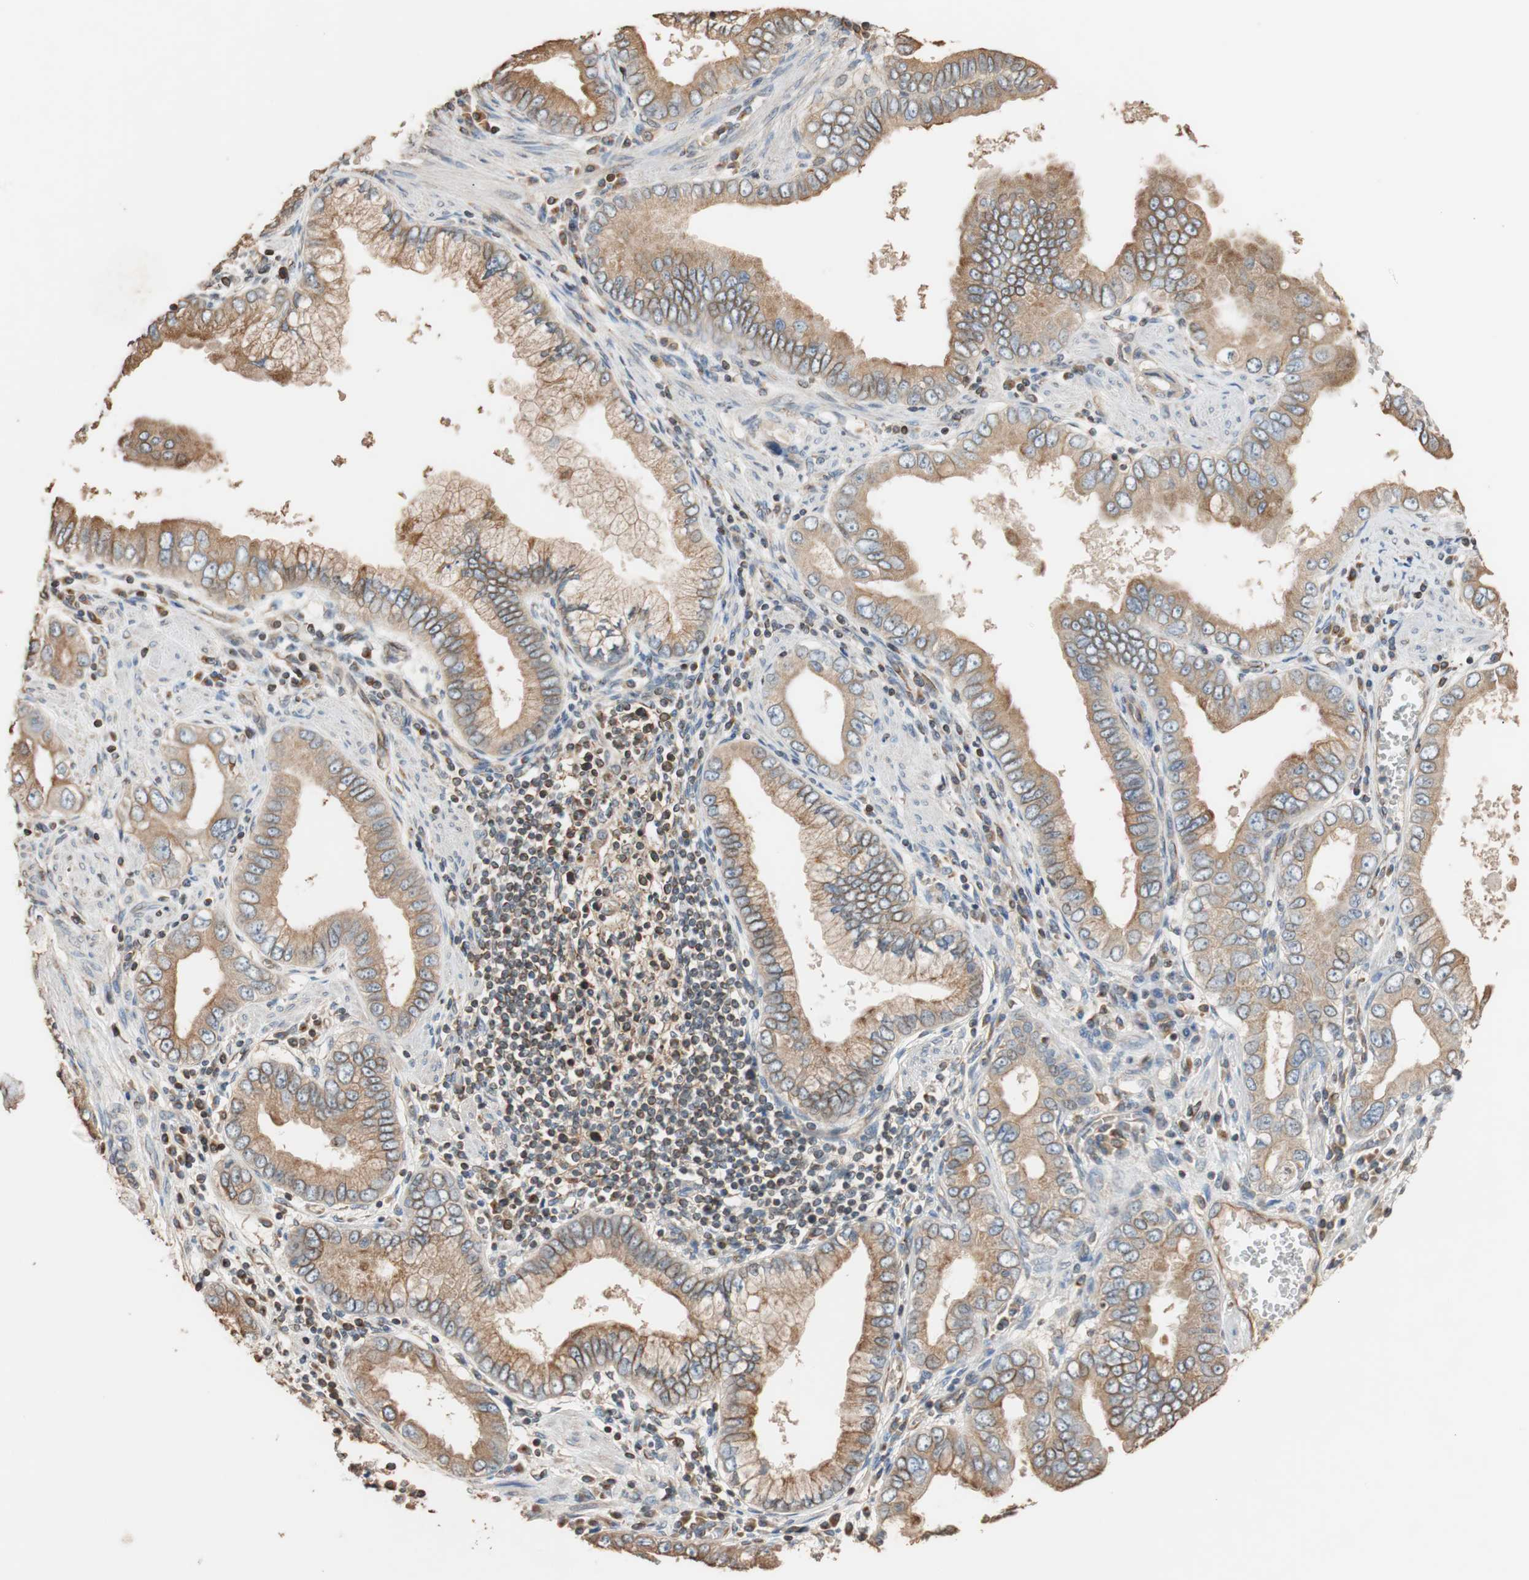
{"staining": {"intensity": "moderate", "quantity": ">75%", "location": "cytoplasmic/membranous"}, "tissue": "pancreatic cancer", "cell_type": "Tumor cells", "image_type": "cancer", "snomed": [{"axis": "morphology", "description": "Normal tissue, NOS"}, {"axis": "topography", "description": "Lymph node"}], "caption": "Immunohistochemistry (DAB) staining of pancreatic cancer demonstrates moderate cytoplasmic/membranous protein expression in approximately >75% of tumor cells. (DAB (3,3'-diaminobenzidine) IHC, brown staining for protein, blue staining for nuclei).", "gene": "TUBB", "patient": {"sex": "male", "age": 50}}